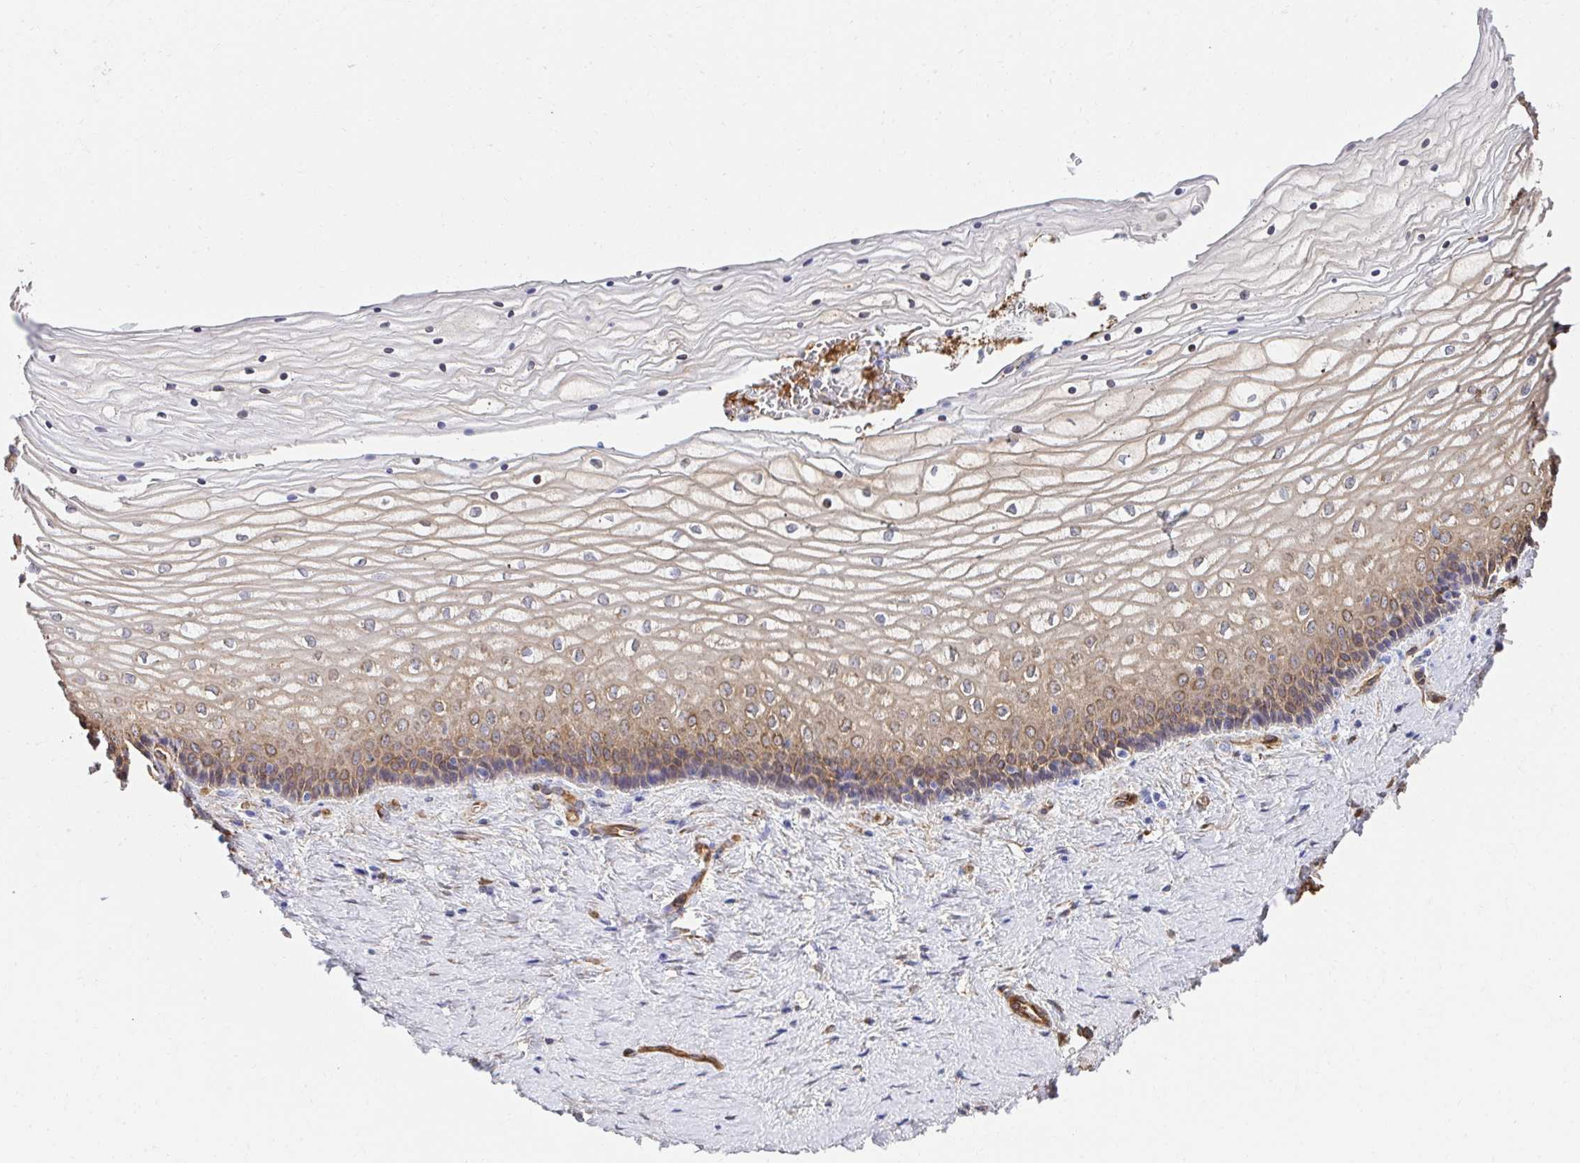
{"staining": {"intensity": "moderate", "quantity": ">75%", "location": "cytoplasmic/membranous"}, "tissue": "vagina", "cell_type": "Squamous epithelial cells", "image_type": "normal", "snomed": [{"axis": "morphology", "description": "Normal tissue, NOS"}, {"axis": "topography", "description": "Vagina"}], "caption": "This is a micrograph of IHC staining of normal vagina, which shows moderate positivity in the cytoplasmic/membranous of squamous epithelial cells.", "gene": "CTTN", "patient": {"sex": "female", "age": 45}}